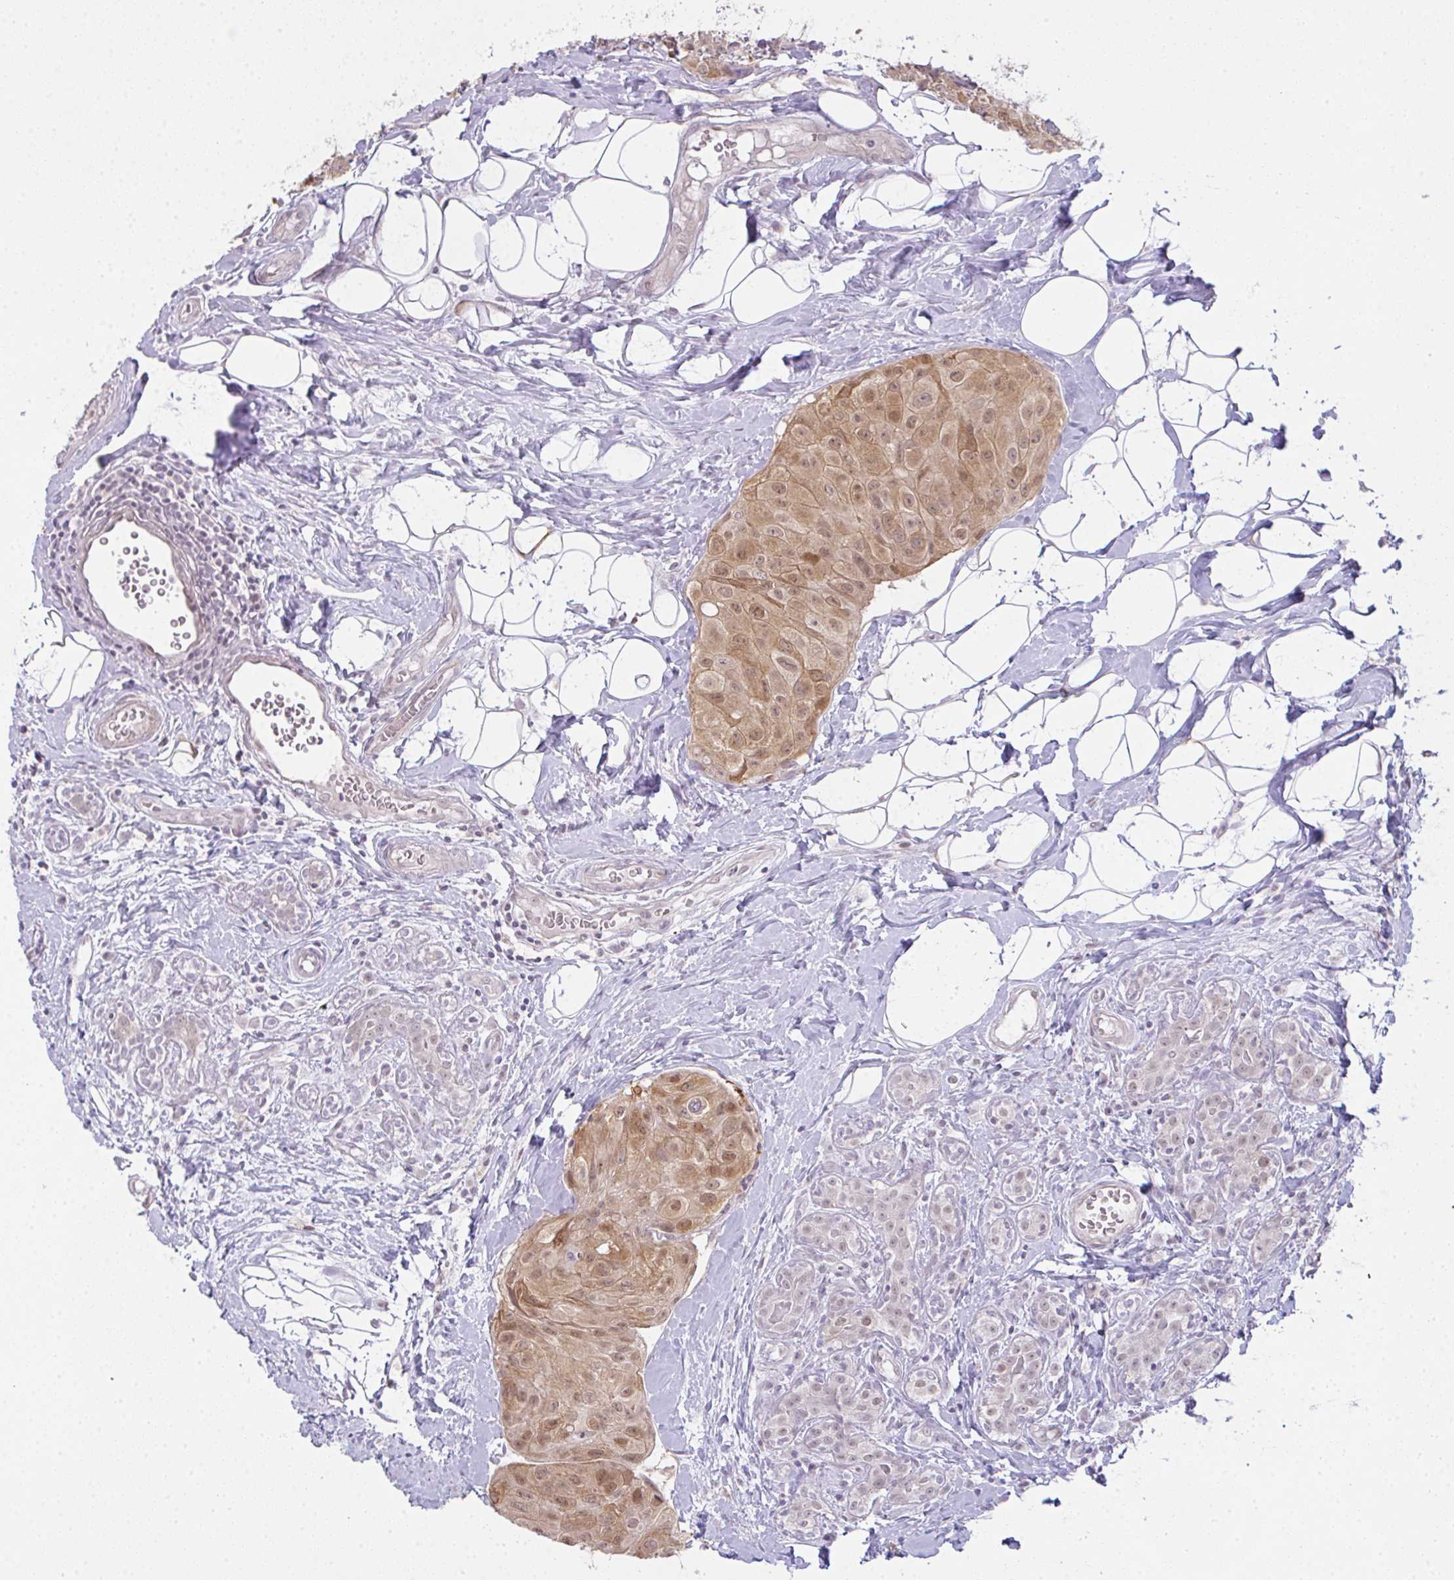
{"staining": {"intensity": "moderate", "quantity": ">75%", "location": "cytoplasmic/membranous,nuclear"}, "tissue": "breast cancer", "cell_type": "Tumor cells", "image_type": "cancer", "snomed": [{"axis": "morphology", "description": "Duct carcinoma"}, {"axis": "topography", "description": "Breast"}], "caption": "An image of human breast cancer stained for a protein displays moderate cytoplasmic/membranous and nuclear brown staining in tumor cells. The staining was performed using DAB (3,3'-diaminobenzidine) to visualize the protein expression in brown, while the nuclei were stained in blue with hematoxylin (Magnification: 20x).", "gene": "CSE1L", "patient": {"sex": "female", "age": 43}}